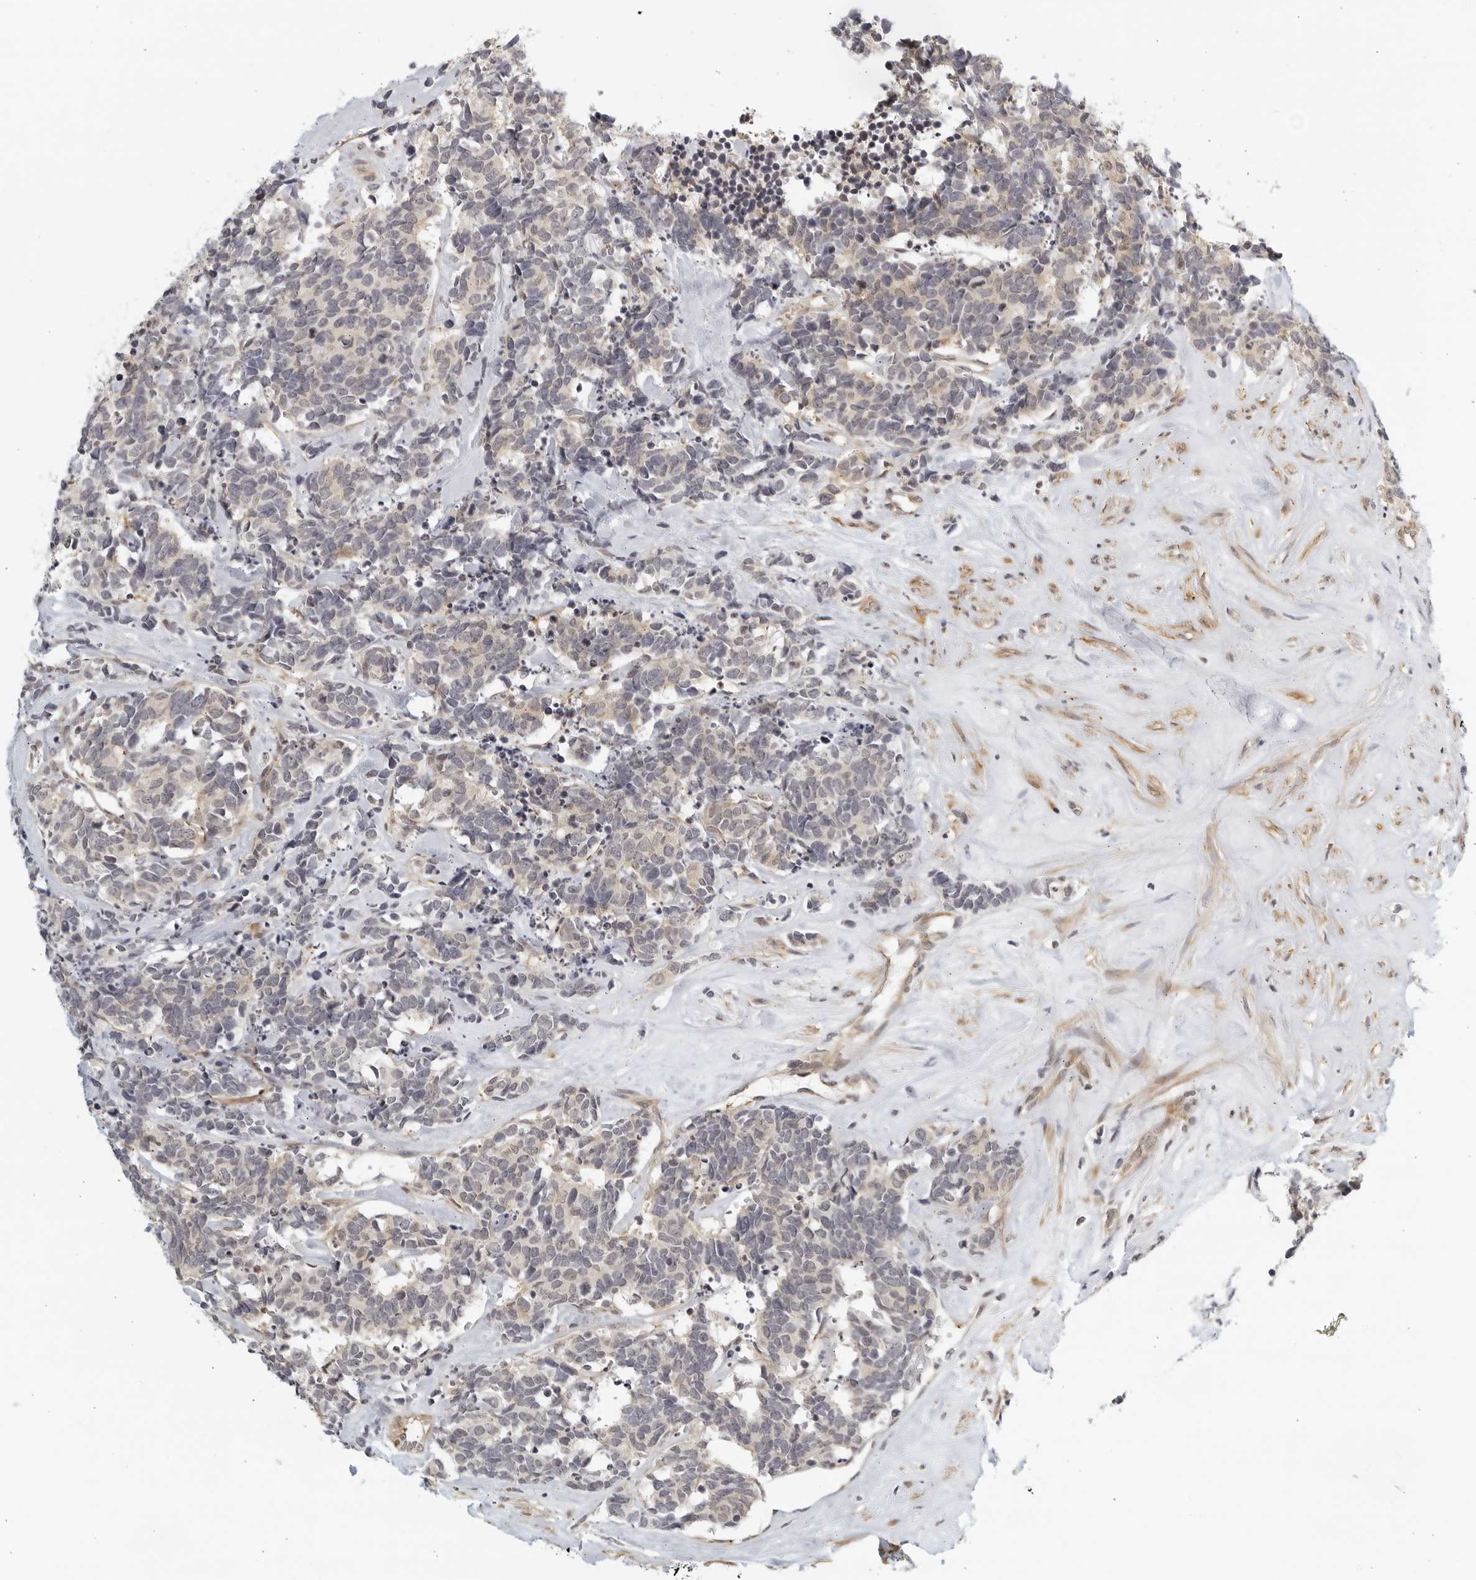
{"staining": {"intensity": "weak", "quantity": "25%-75%", "location": "cytoplasmic/membranous"}, "tissue": "carcinoid", "cell_type": "Tumor cells", "image_type": "cancer", "snomed": [{"axis": "morphology", "description": "Carcinoma, NOS"}, {"axis": "morphology", "description": "Carcinoid, malignant, NOS"}, {"axis": "topography", "description": "Urinary bladder"}], "caption": "About 25%-75% of tumor cells in human carcinoid display weak cytoplasmic/membranous protein expression as visualized by brown immunohistochemical staining.", "gene": "SERTAD4", "patient": {"sex": "male", "age": 57}}